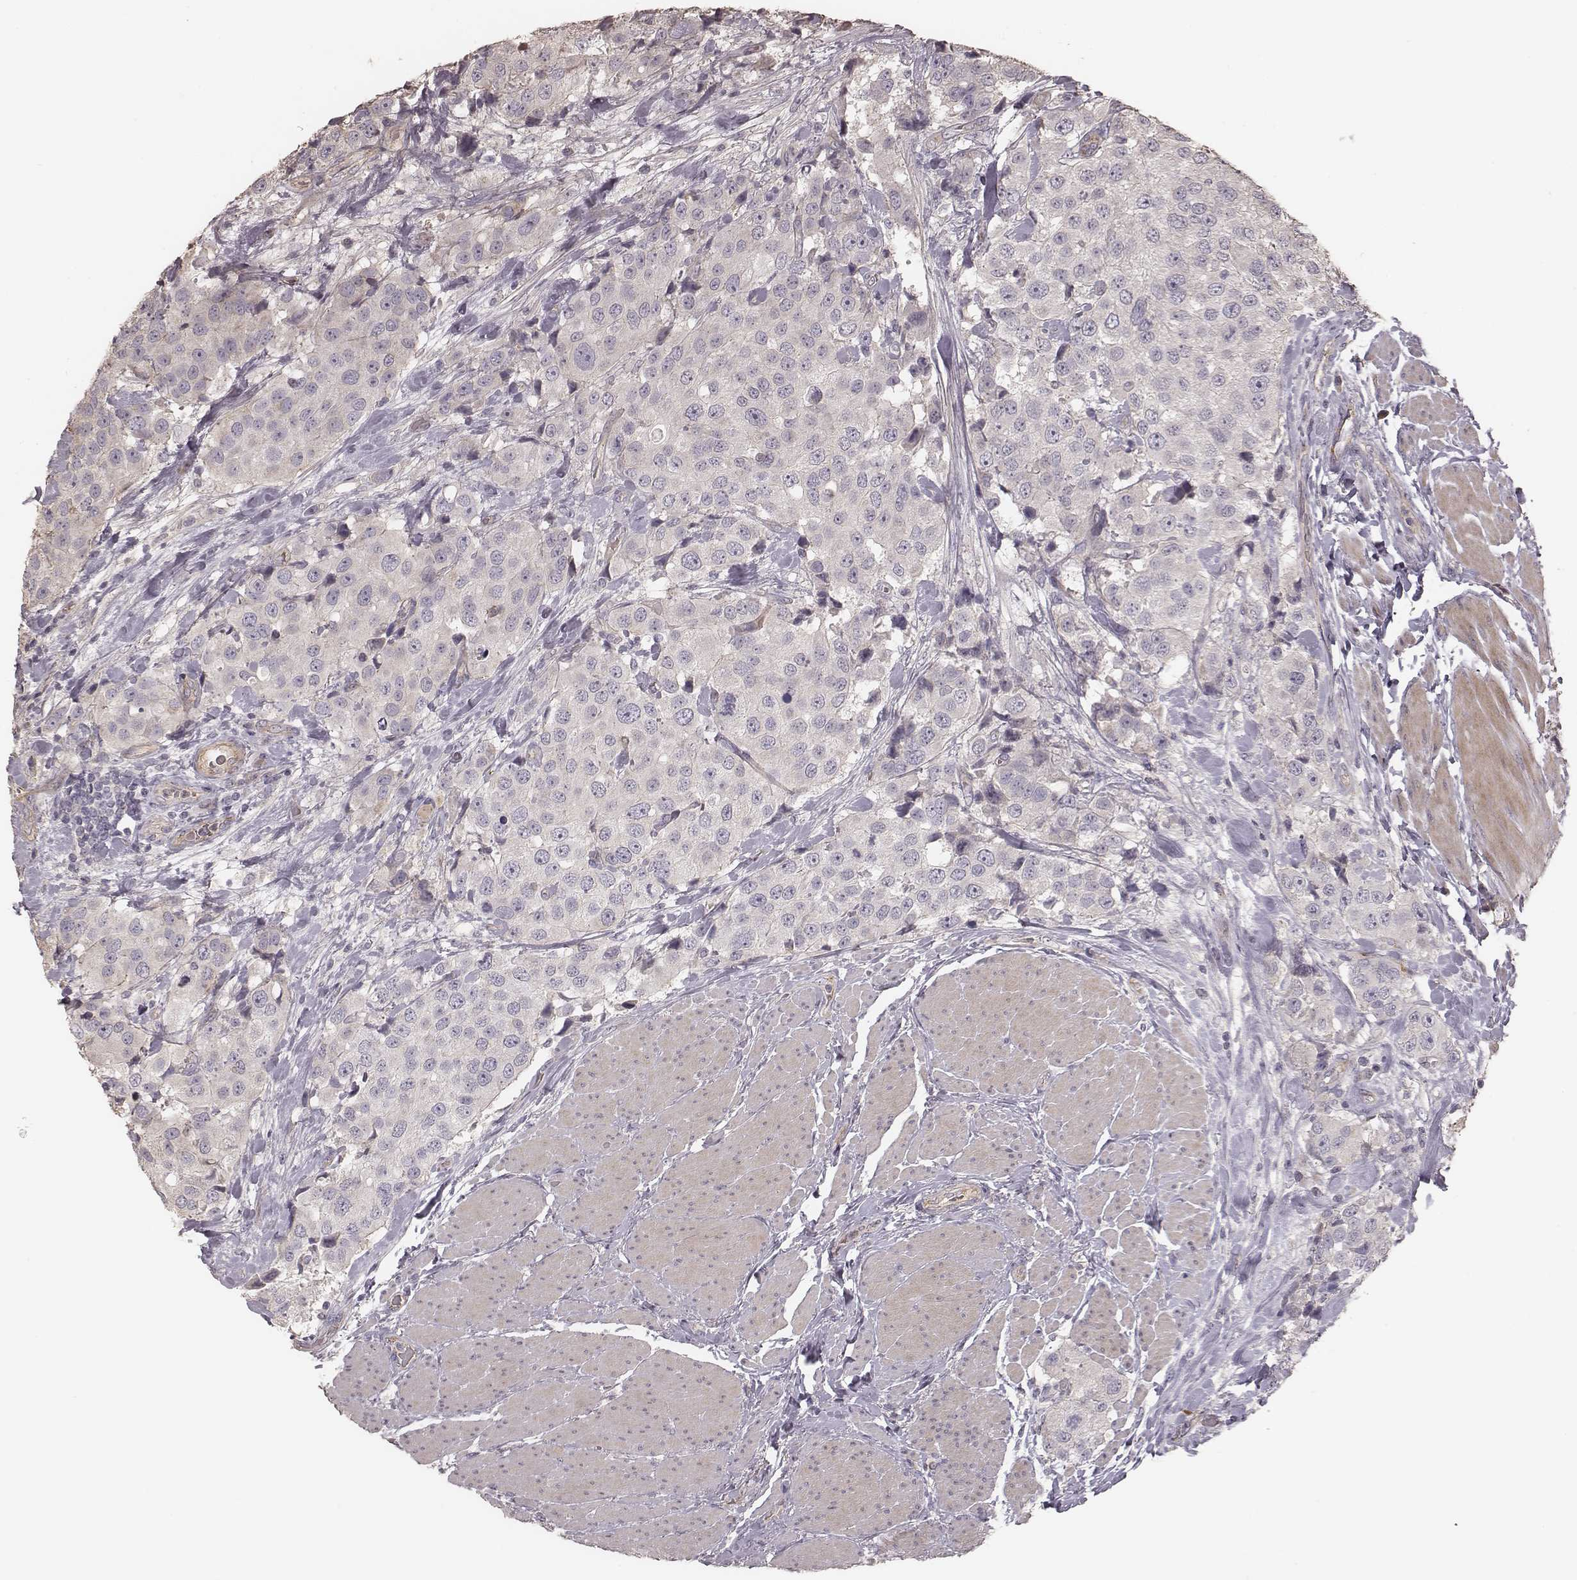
{"staining": {"intensity": "negative", "quantity": "none", "location": "none"}, "tissue": "urothelial cancer", "cell_type": "Tumor cells", "image_type": "cancer", "snomed": [{"axis": "morphology", "description": "Urothelial carcinoma, High grade"}, {"axis": "topography", "description": "Urinary bladder"}], "caption": "Photomicrograph shows no protein positivity in tumor cells of urothelial cancer tissue.", "gene": "OTOGL", "patient": {"sex": "female", "age": 64}}